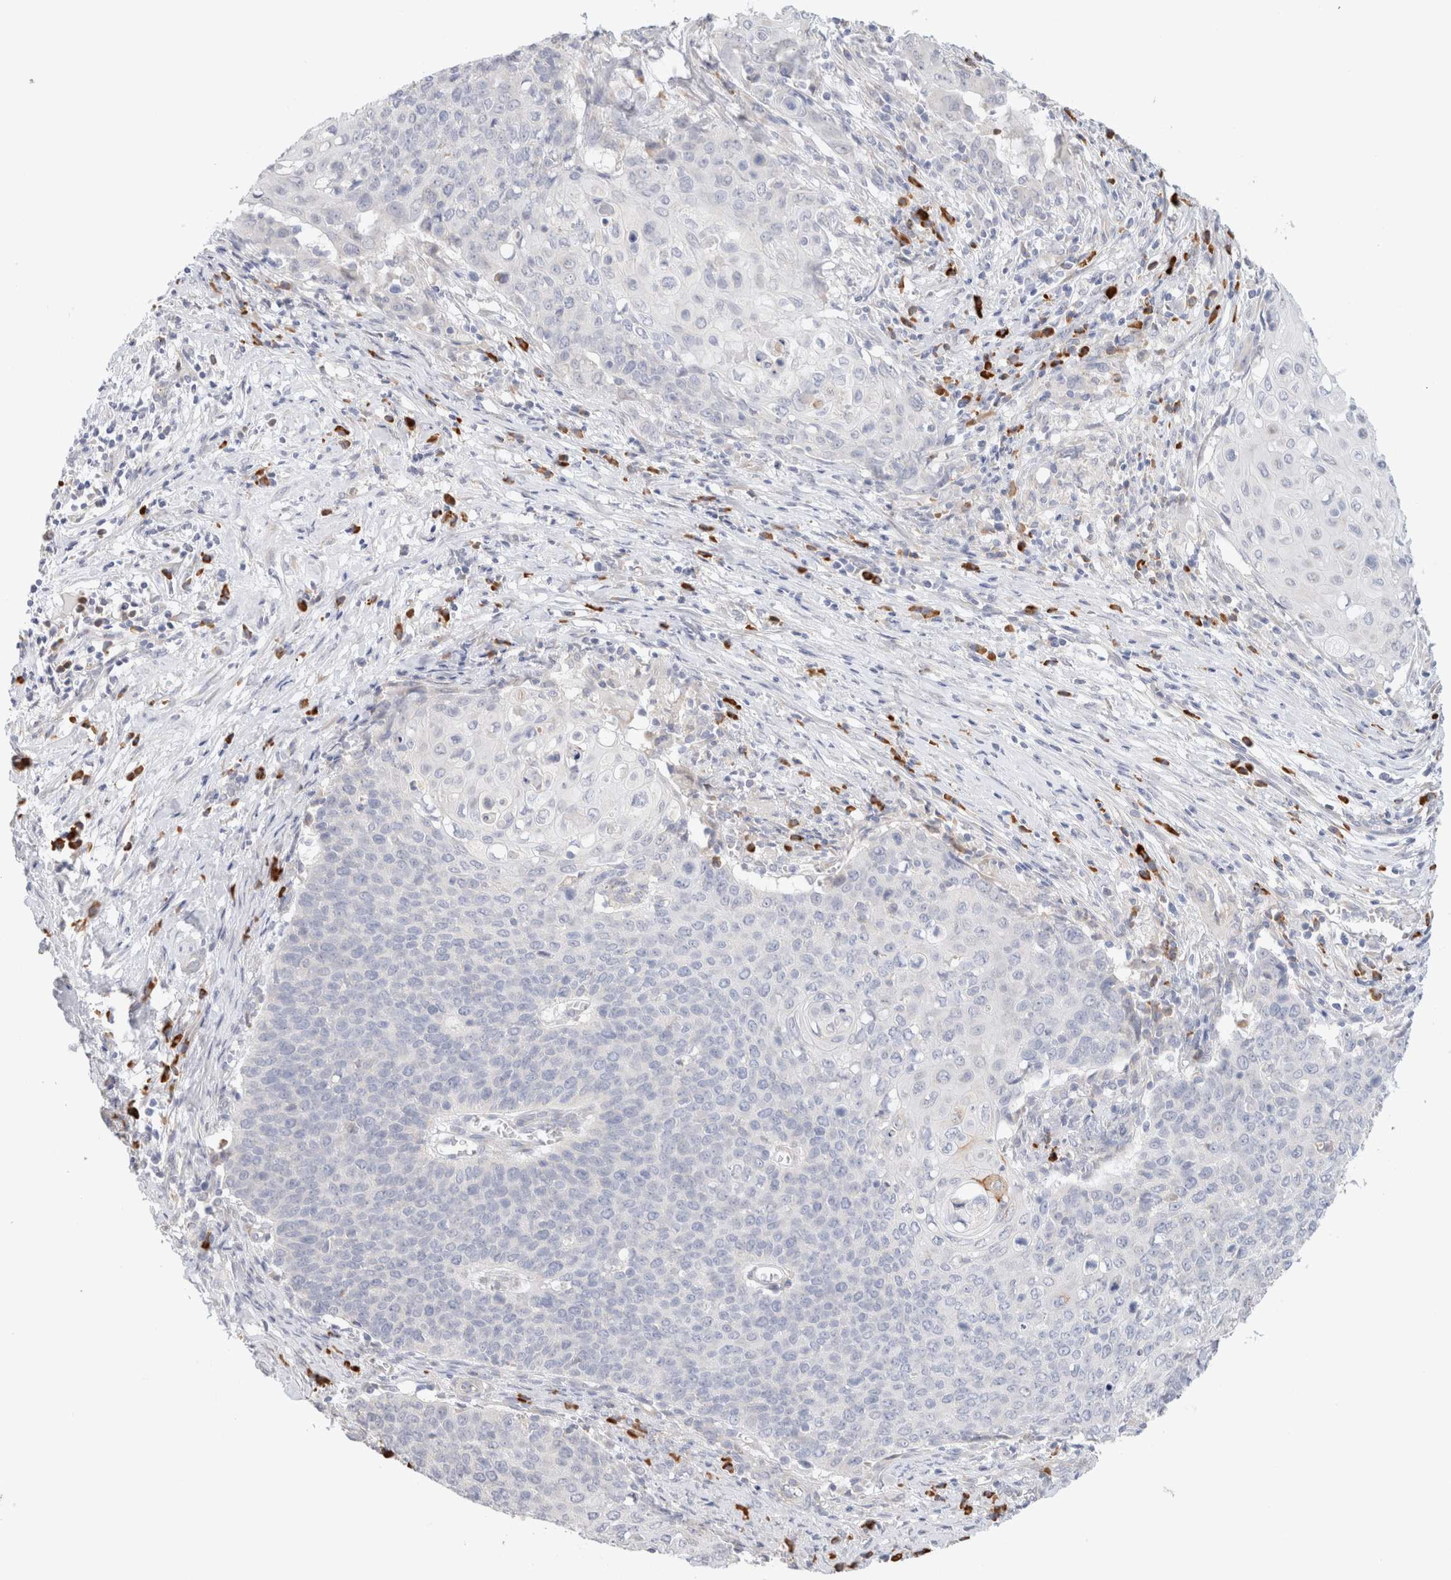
{"staining": {"intensity": "negative", "quantity": "none", "location": "none"}, "tissue": "cervical cancer", "cell_type": "Tumor cells", "image_type": "cancer", "snomed": [{"axis": "morphology", "description": "Squamous cell carcinoma, NOS"}, {"axis": "topography", "description": "Cervix"}], "caption": "Immunohistochemistry micrograph of neoplastic tissue: human cervical cancer (squamous cell carcinoma) stained with DAB demonstrates no significant protein positivity in tumor cells. (DAB immunohistochemistry (IHC) with hematoxylin counter stain).", "gene": "GADD45G", "patient": {"sex": "female", "age": 39}}